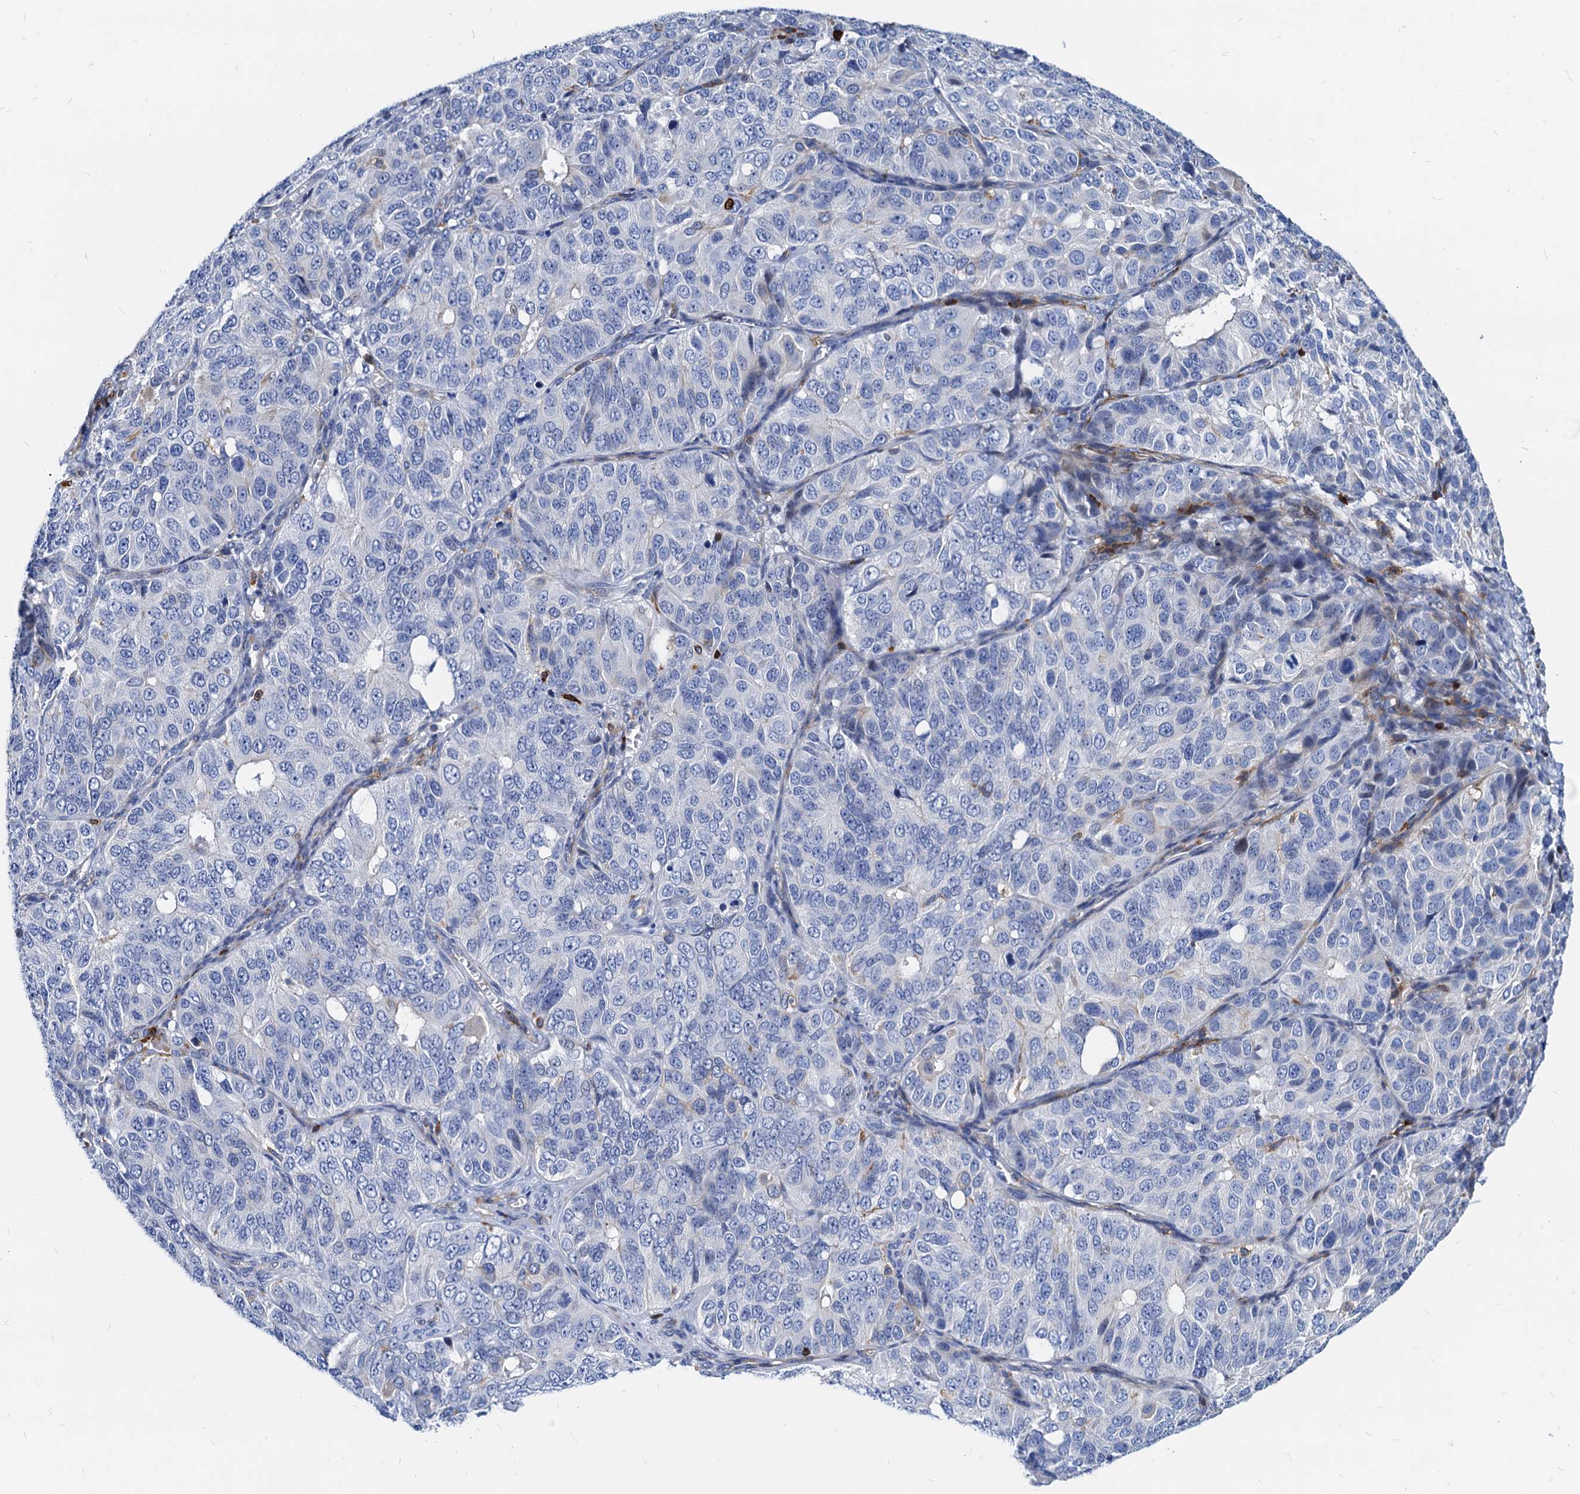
{"staining": {"intensity": "negative", "quantity": "none", "location": "none"}, "tissue": "ovarian cancer", "cell_type": "Tumor cells", "image_type": "cancer", "snomed": [{"axis": "morphology", "description": "Carcinoma, endometroid"}, {"axis": "topography", "description": "Ovary"}], "caption": "Tumor cells show no significant staining in ovarian cancer.", "gene": "LCP2", "patient": {"sex": "female", "age": 51}}